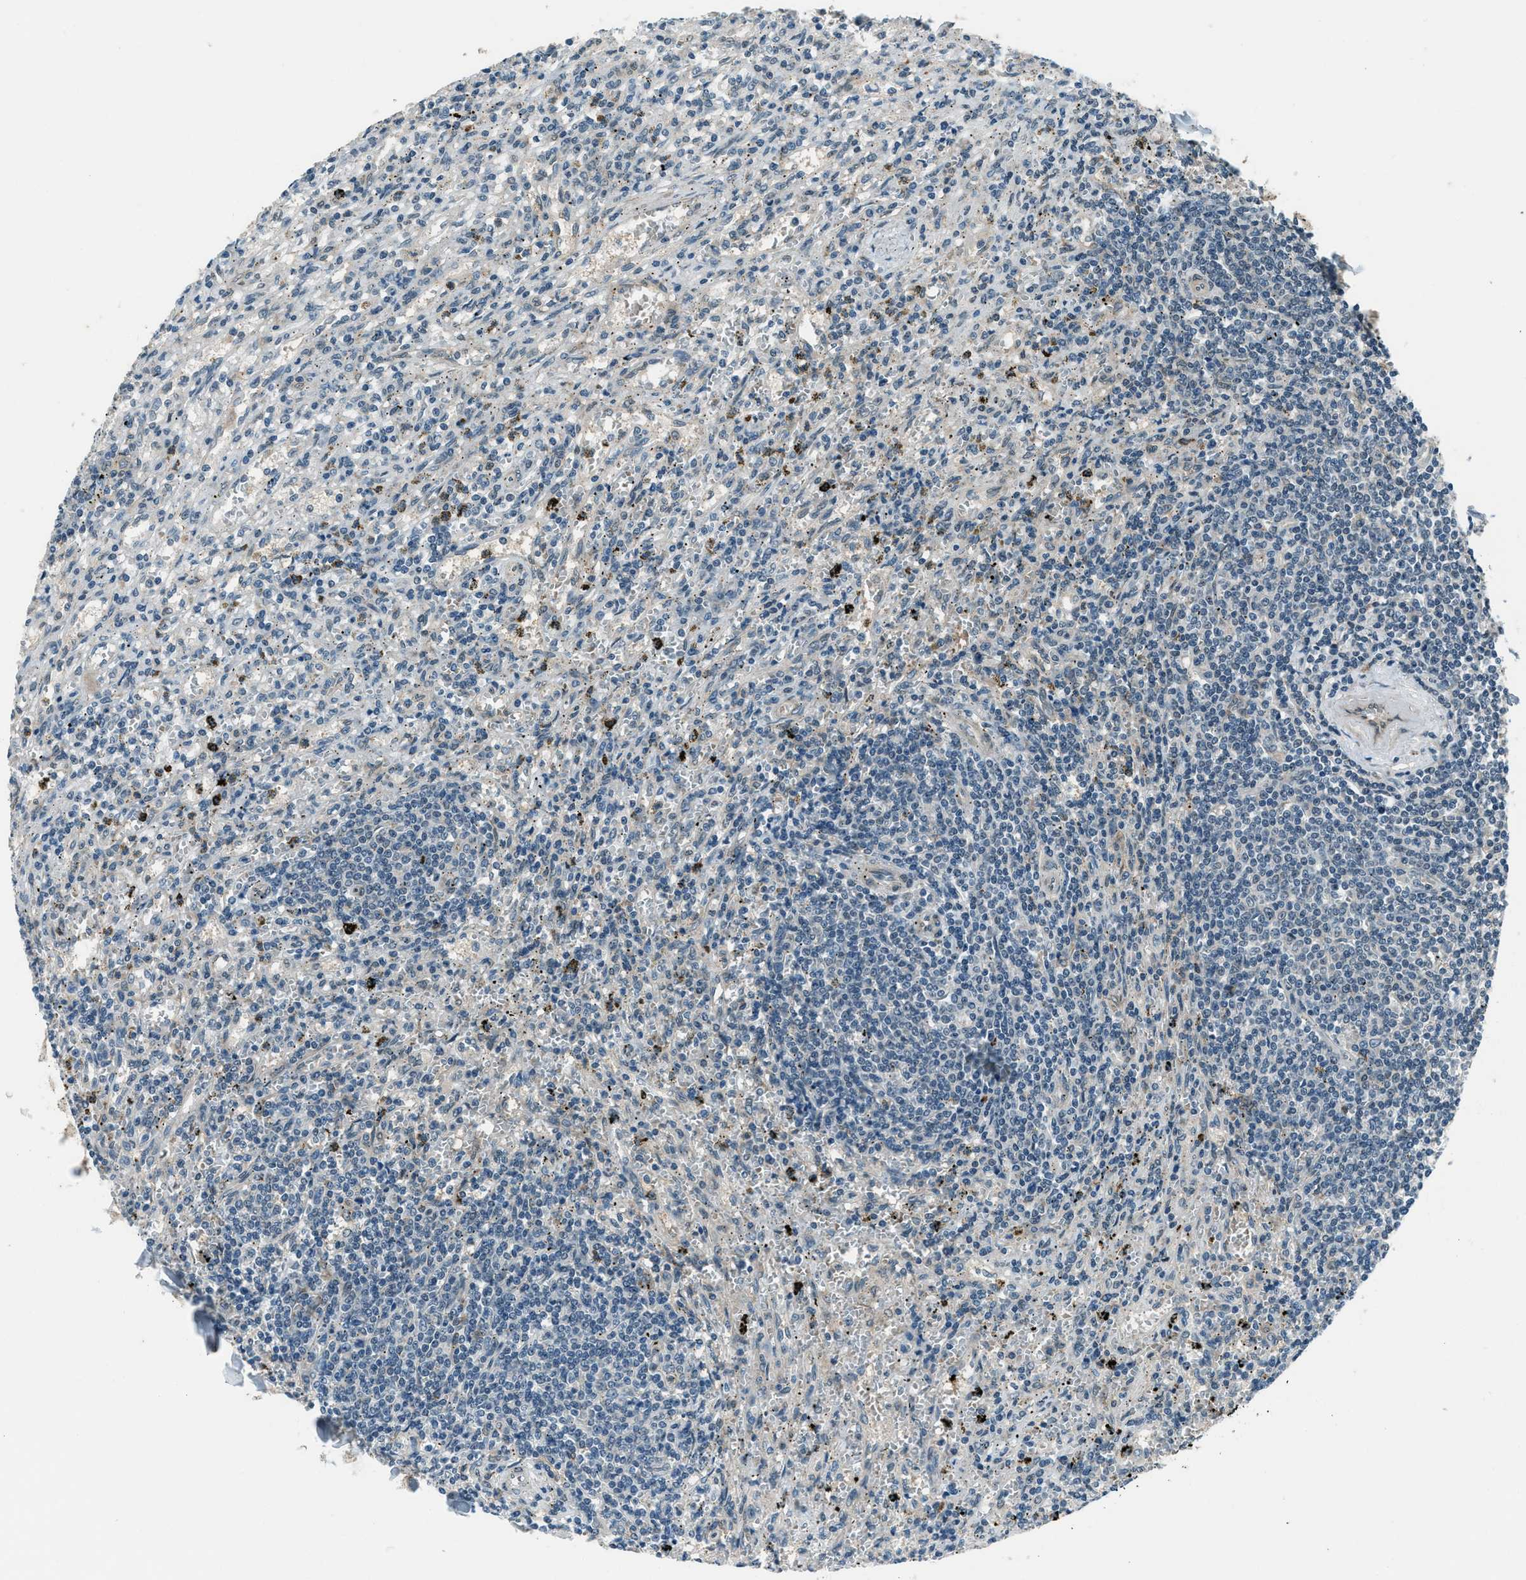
{"staining": {"intensity": "negative", "quantity": "none", "location": "none"}, "tissue": "lymphoma", "cell_type": "Tumor cells", "image_type": "cancer", "snomed": [{"axis": "morphology", "description": "Malignant lymphoma, non-Hodgkin's type, Low grade"}, {"axis": "topography", "description": "Spleen"}], "caption": "This is an immunohistochemistry (IHC) micrograph of human lymphoma. There is no expression in tumor cells.", "gene": "SVIL", "patient": {"sex": "male", "age": 76}}